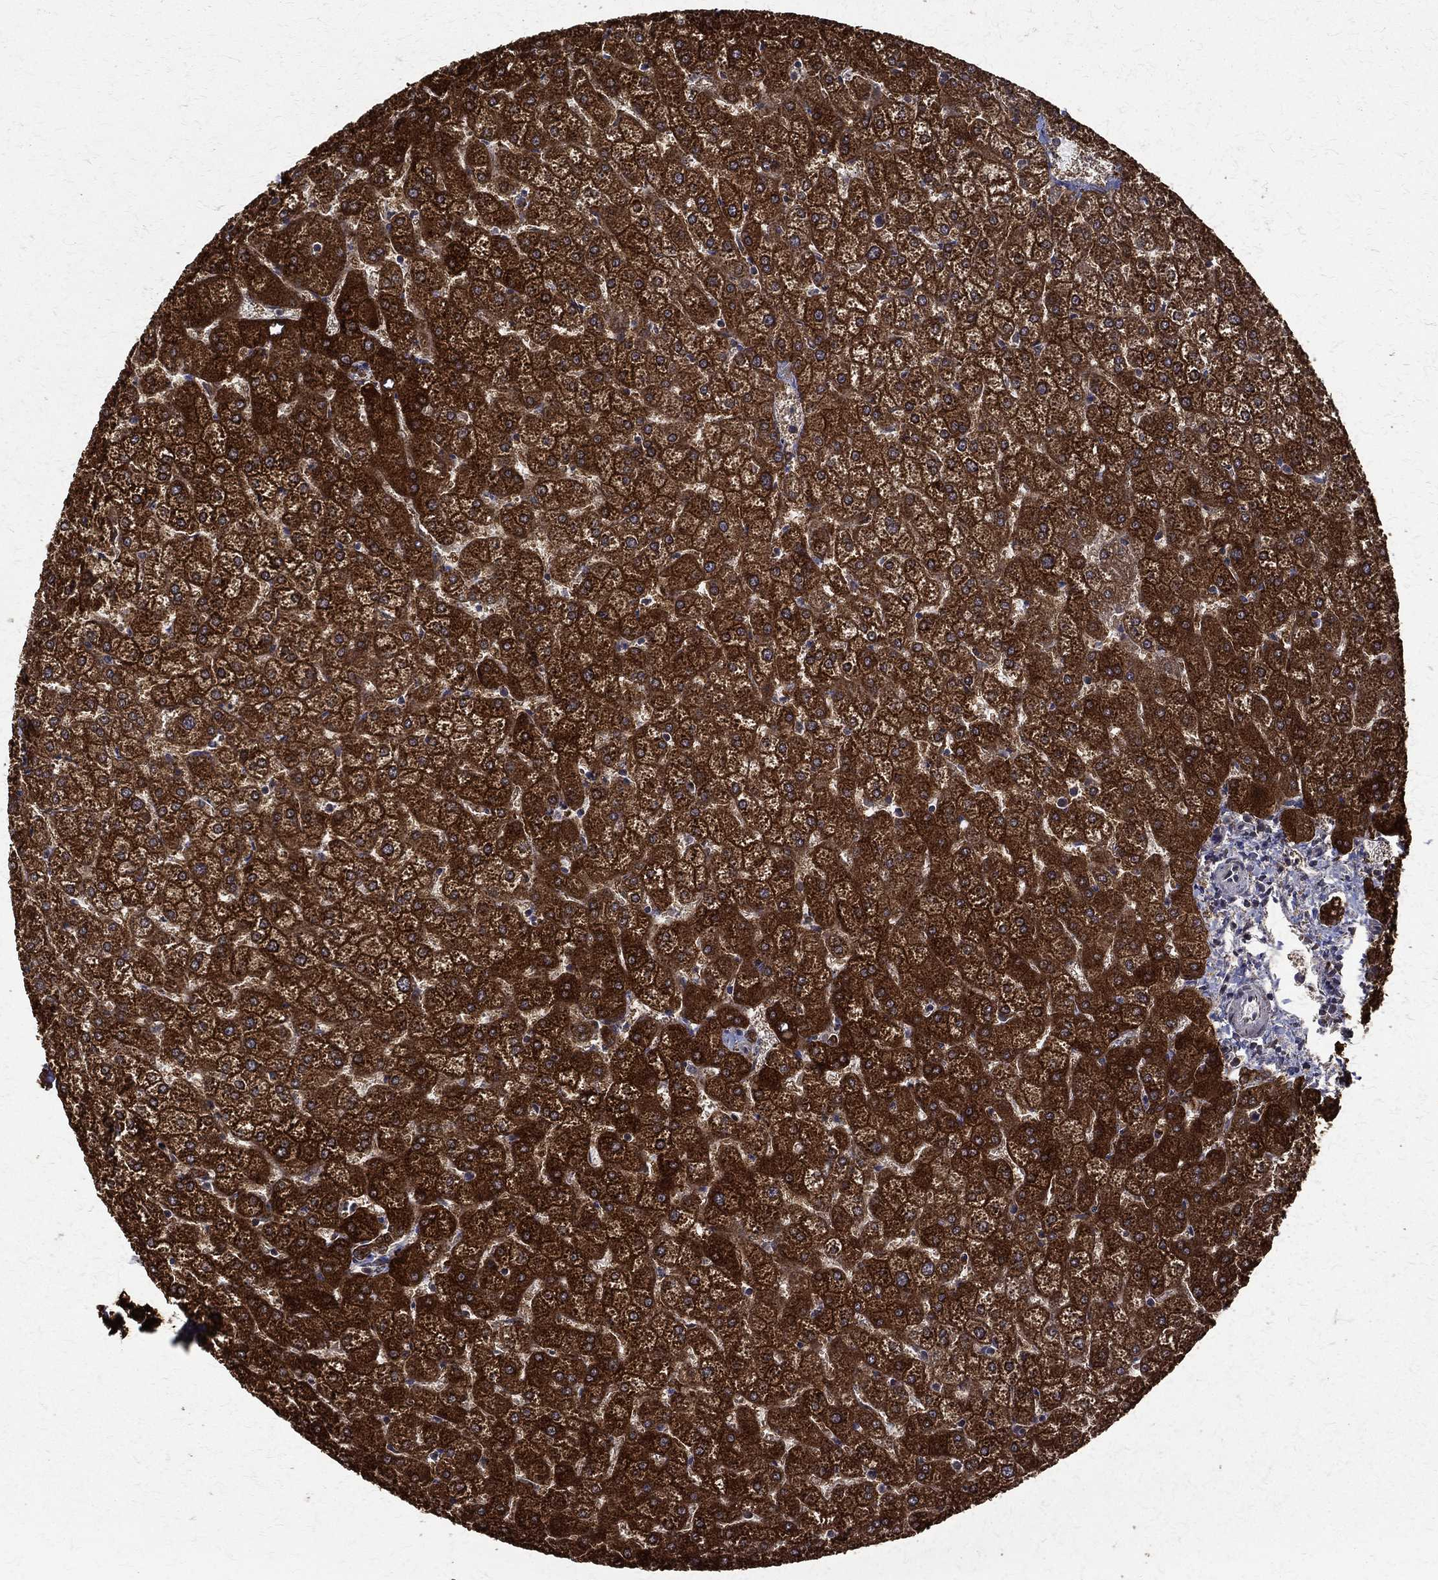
{"staining": {"intensity": "strong", "quantity": ">75%", "location": "cytoplasmic/membranous"}, "tissue": "liver", "cell_type": "Cholangiocytes", "image_type": "normal", "snomed": [{"axis": "morphology", "description": "Normal tissue, NOS"}, {"axis": "topography", "description": "Liver"}], "caption": "Liver stained with DAB immunohistochemistry (IHC) reveals high levels of strong cytoplasmic/membranous staining in about >75% of cholangiocytes. (Brightfield microscopy of DAB IHC at high magnification).", "gene": "RPGR", "patient": {"sex": "female", "age": 32}}